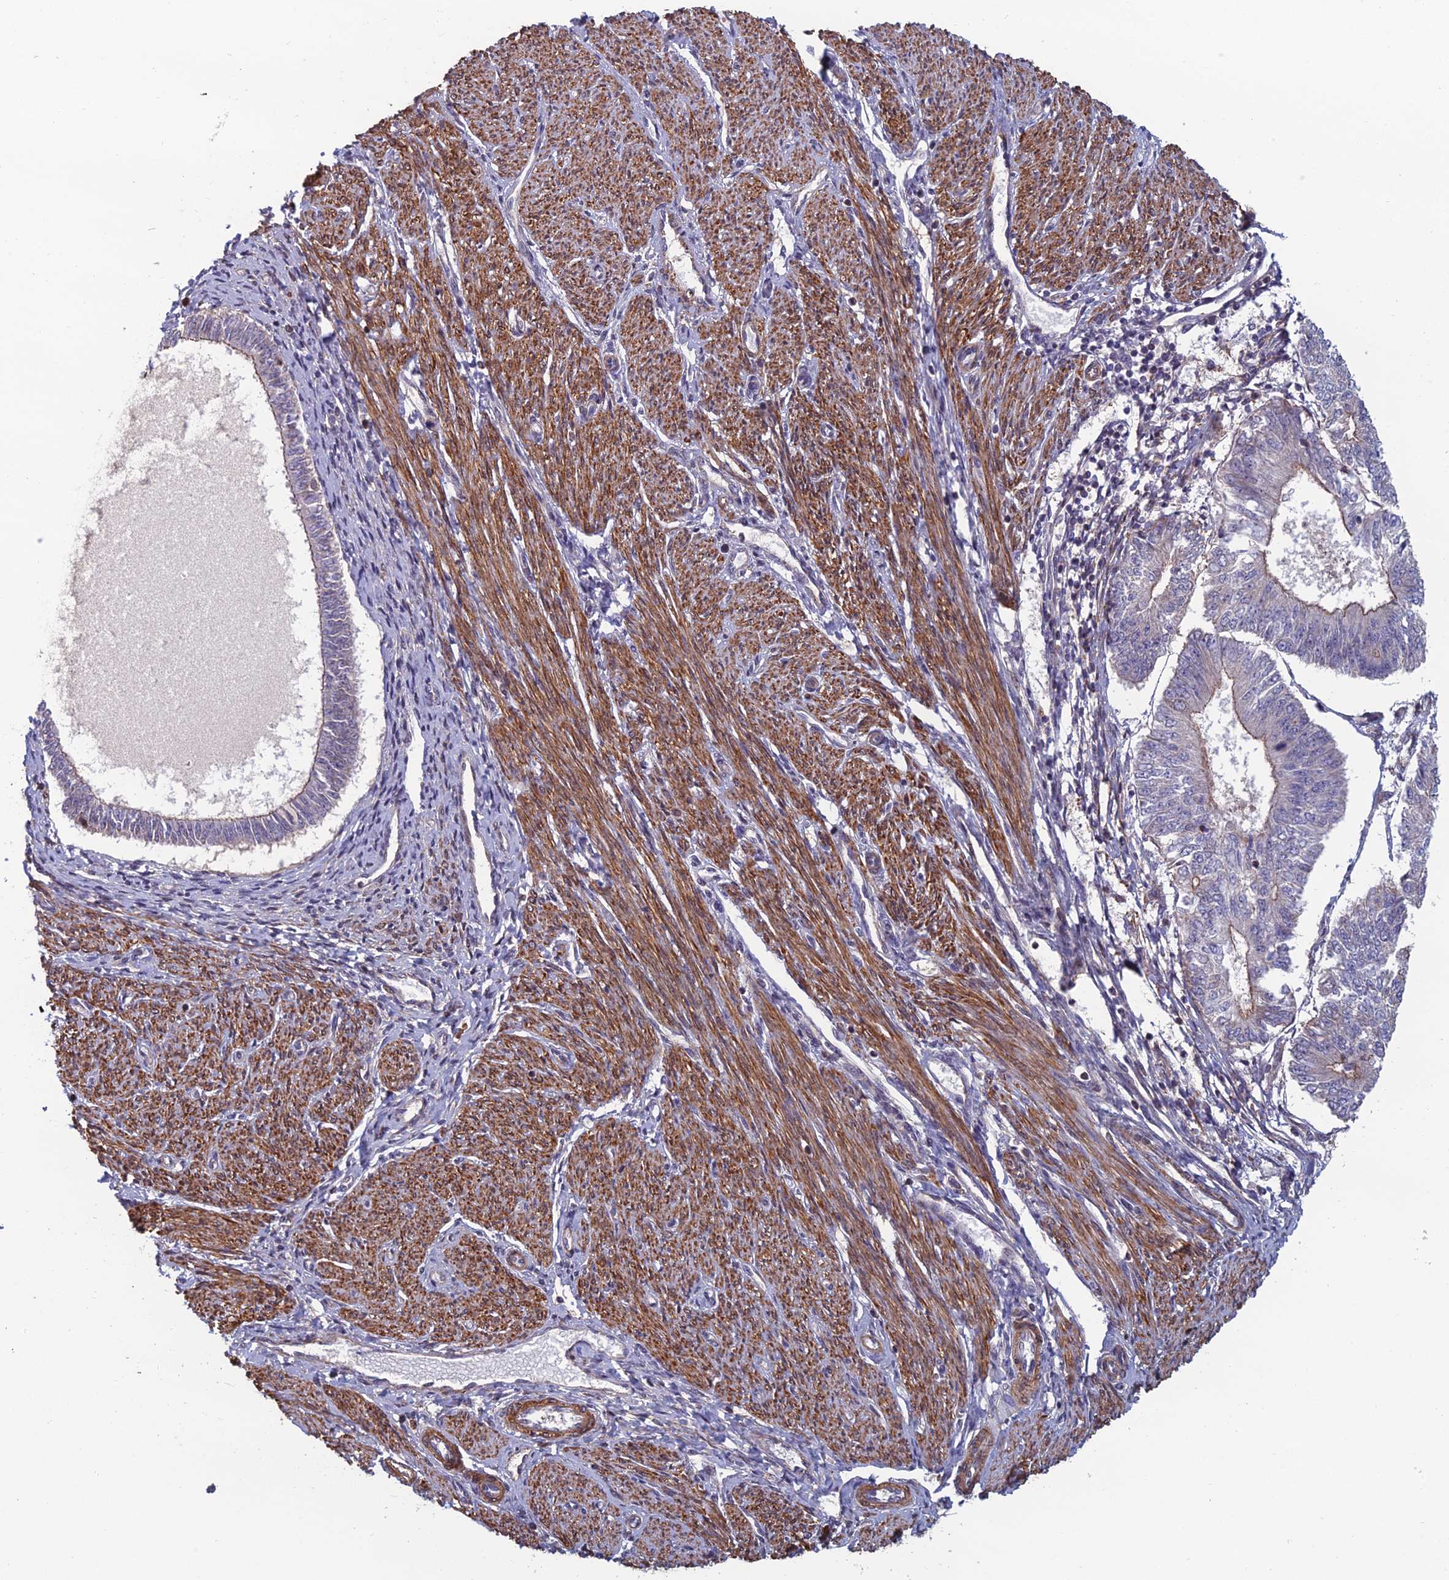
{"staining": {"intensity": "moderate", "quantity": "<25%", "location": "cytoplasmic/membranous"}, "tissue": "endometrial cancer", "cell_type": "Tumor cells", "image_type": "cancer", "snomed": [{"axis": "morphology", "description": "Adenocarcinoma, NOS"}, {"axis": "topography", "description": "Endometrium"}], "caption": "Immunohistochemical staining of human endometrial cancer (adenocarcinoma) demonstrates low levels of moderate cytoplasmic/membranous protein expression in approximately <25% of tumor cells. (Brightfield microscopy of DAB IHC at high magnification).", "gene": "CCDC183", "patient": {"sex": "female", "age": 58}}